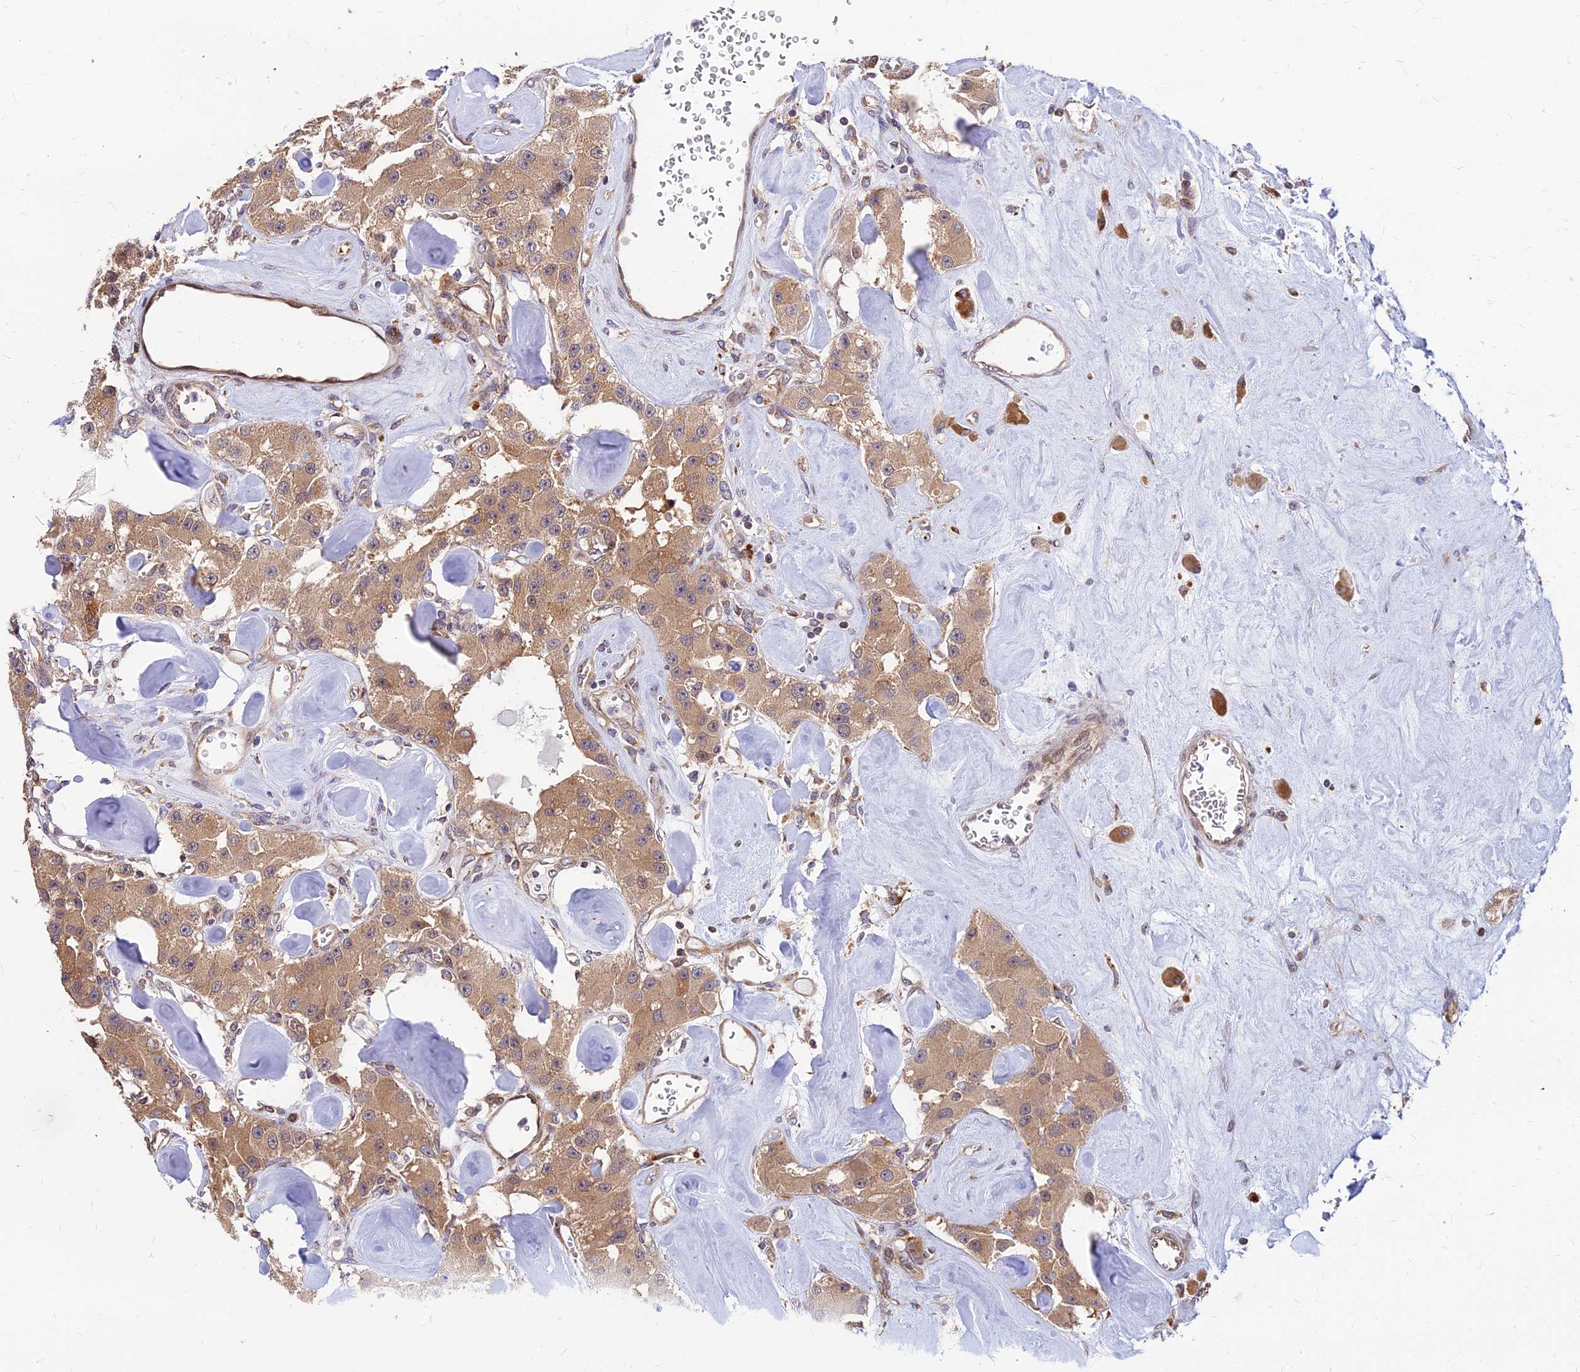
{"staining": {"intensity": "moderate", "quantity": ">75%", "location": "cytoplasmic/membranous"}, "tissue": "carcinoid", "cell_type": "Tumor cells", "image_type": "cancer", "snomed": [{"axis": "morphology", "description": "Carcinoid, malignant, NOS"}, {"axis": "topography", "description": "Pancreas"}], "caption": "Immunohistochemistry of malignant carcinoid exhibits medium levels of moderate cytoplasmic/membranous positivity in about >75% of tumor cells.", "gene": "CCT6B", "patient": {"sex": "male", "age": 41}}